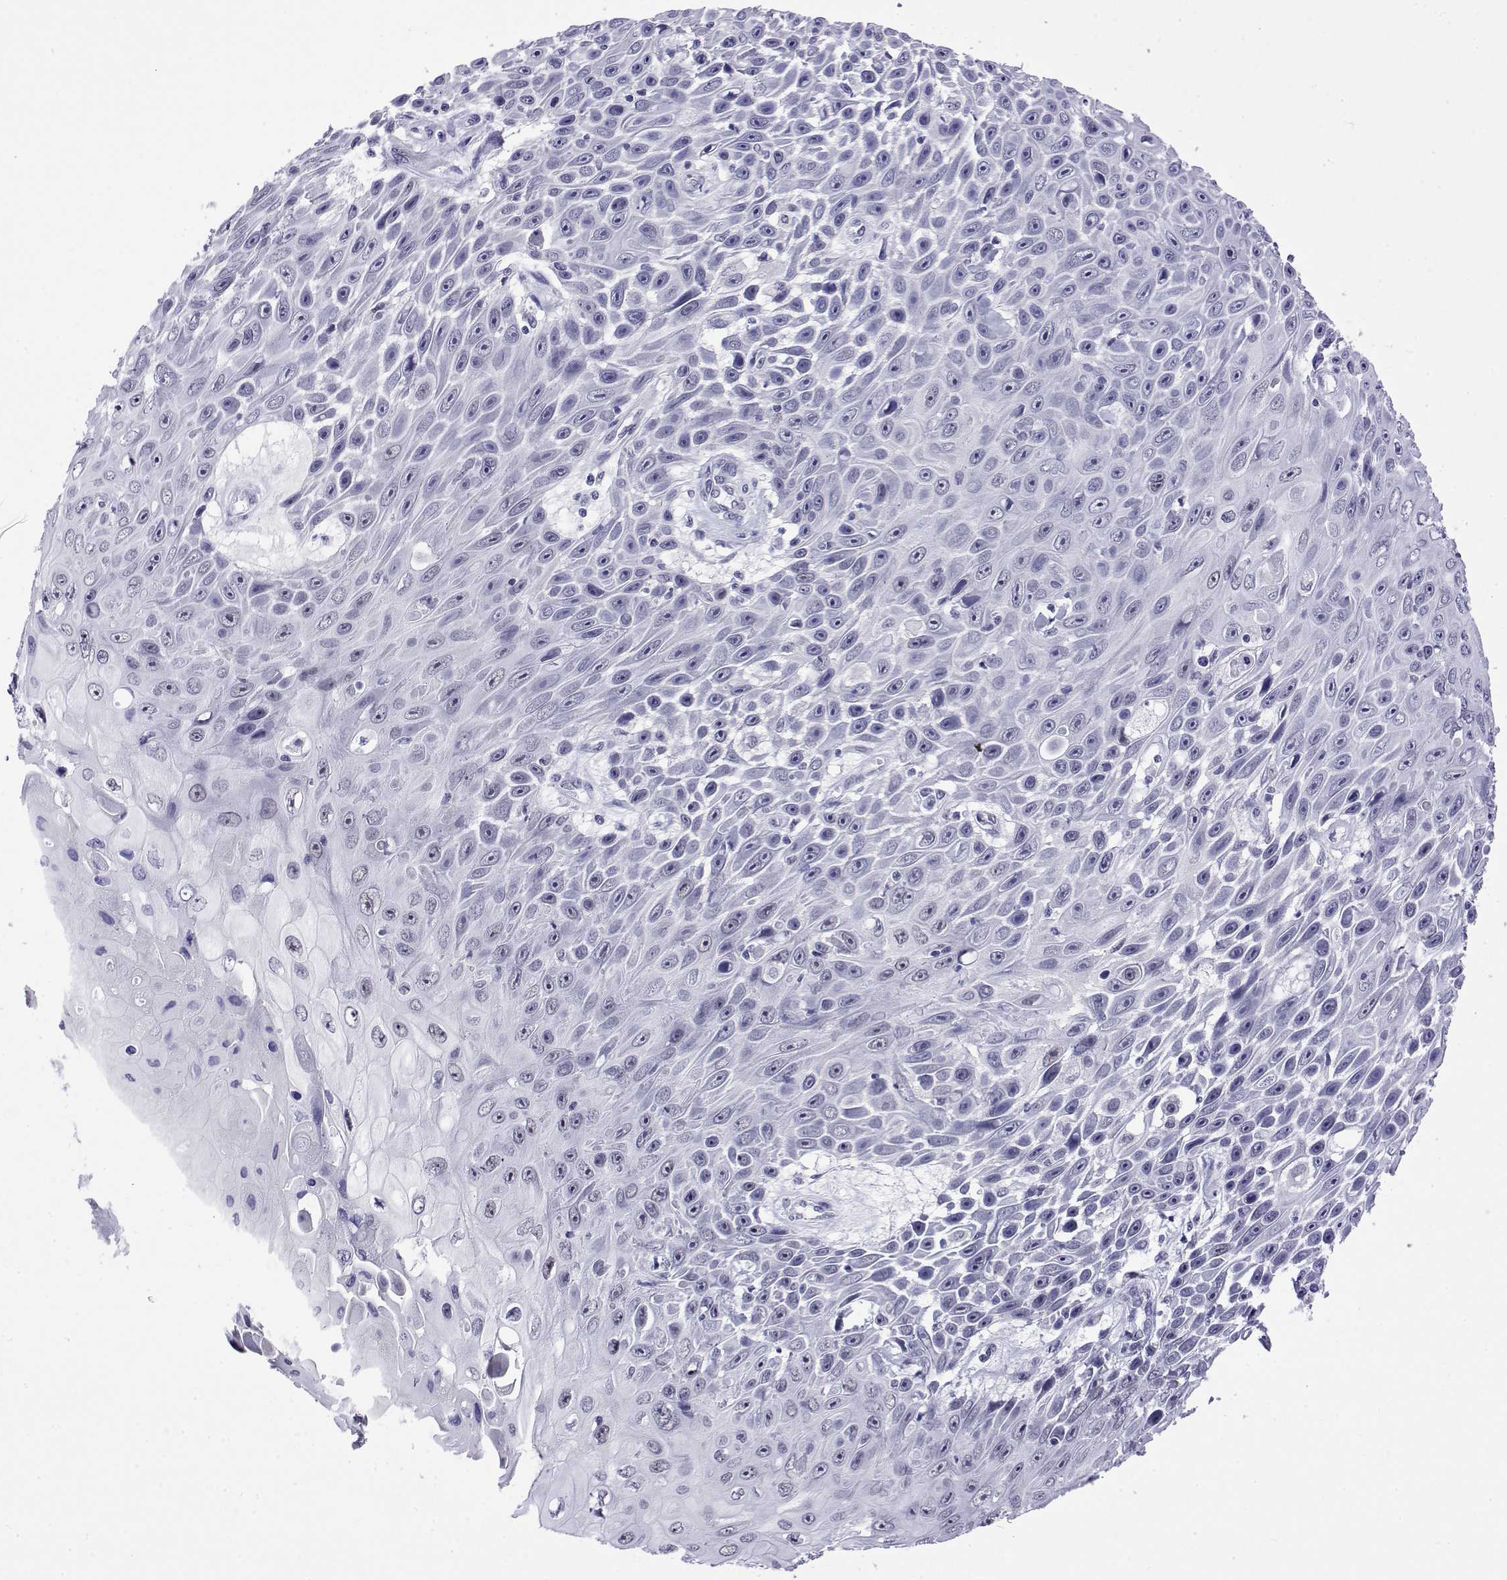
{"staining": {"intensity": "negative", "quantity": "none", "location": "none"}, "tissue": "skin cancer", "cell_type": "Tumor cells", "image_type": "cancer", "snomed": [{"axis": "morphology", "description": "Squamous cell carcinoma, NOS"}, {"axis": "topography", "description": "Skin"}], "caption": "Immunohistochemical staining of human skin cancer reveals no significant expression in tumor cells.", "gene": "POLDIP3", "patient": {"sex": "male", "age": 82}}